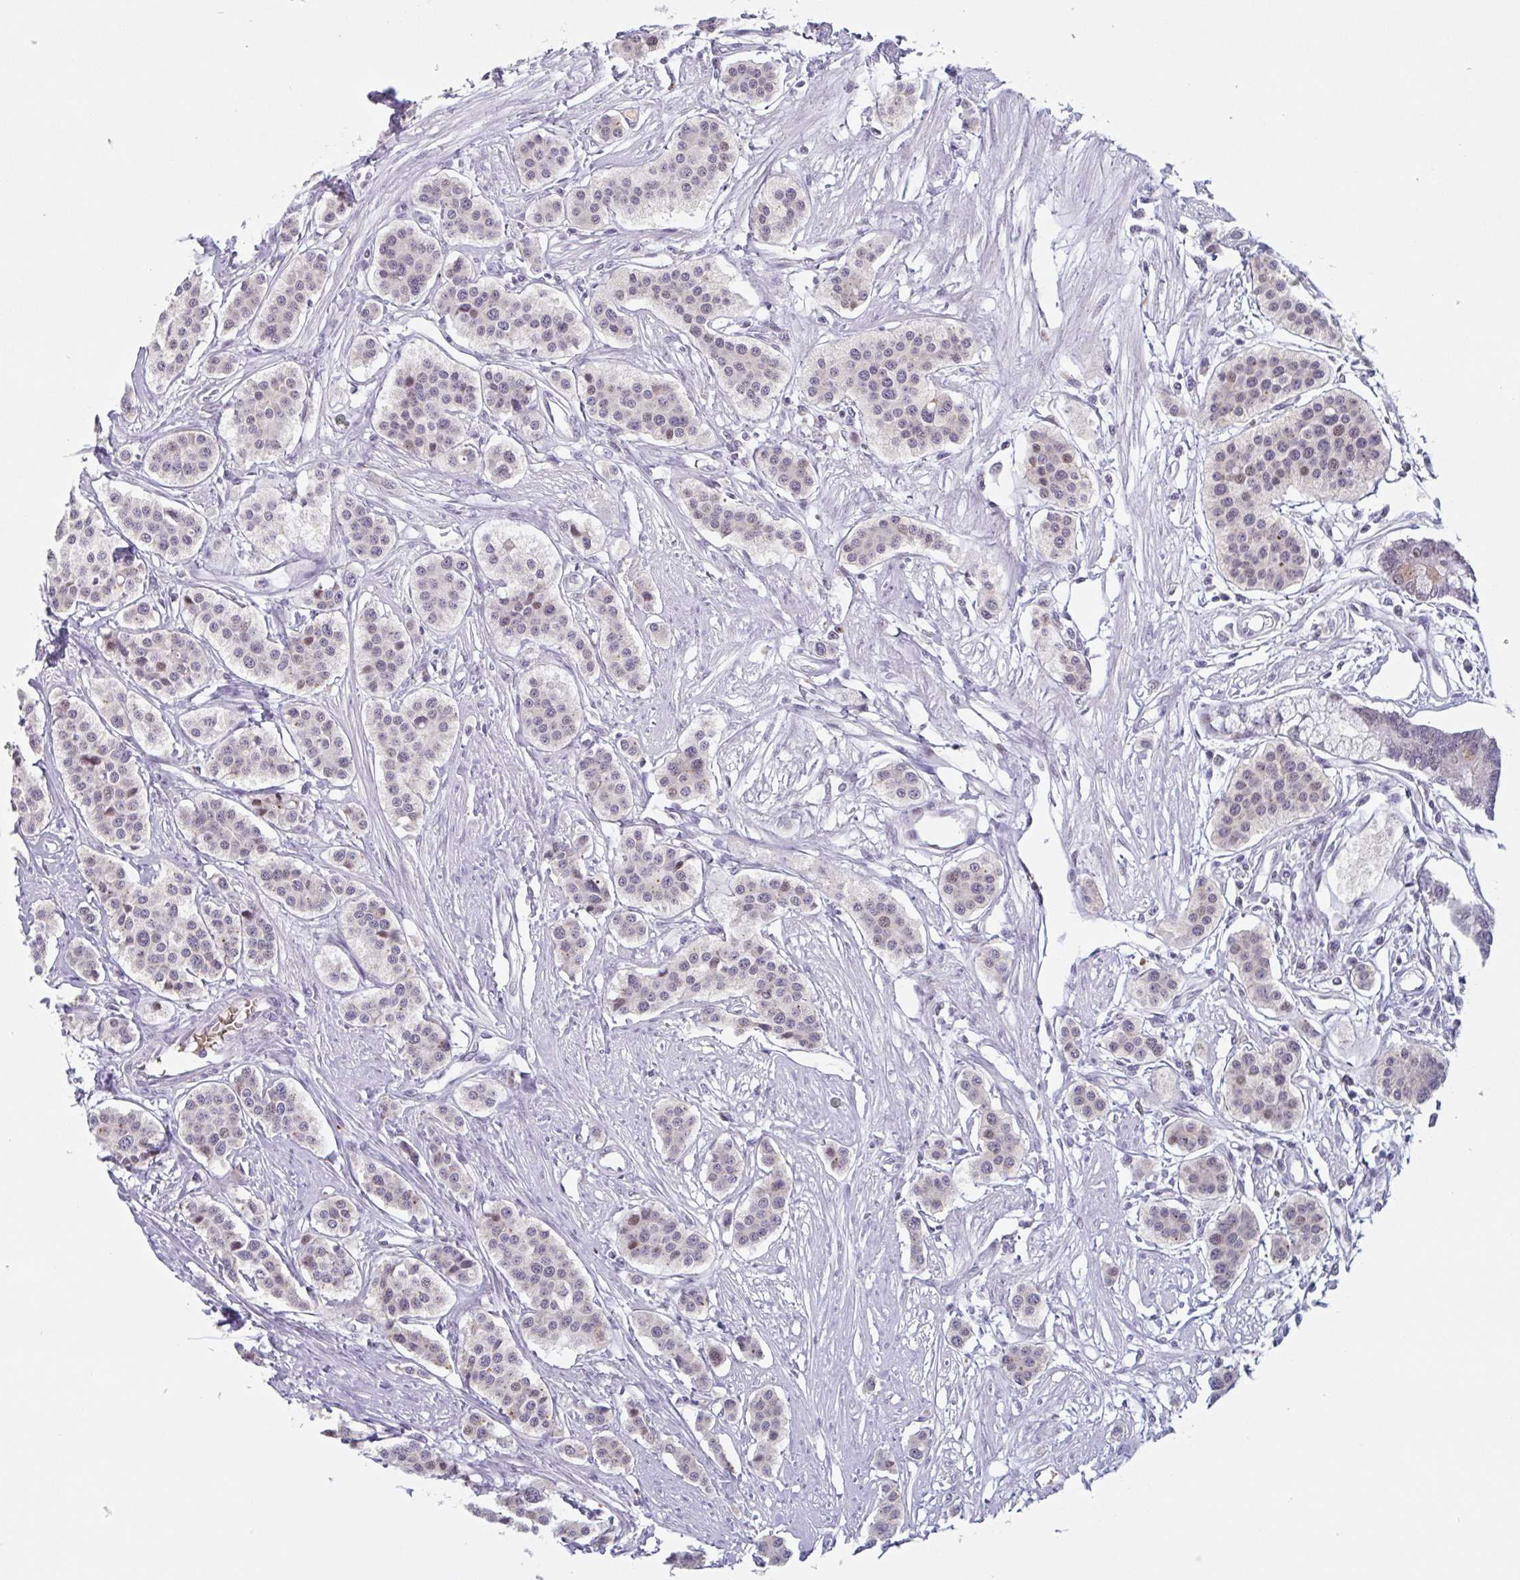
{"staining": {"intensity": "weak", "quantity": "25%-75%", "location": "nuclear"}, "tissue": "carcinoid", "cell_type": "Tumor cells", "image_type": "cancer", "snomed": [{"axis": "morphology", "description": "Carcinoid, malignant, NOS"}, {"axis": "topography", "description": "Small intestine"}], "caption": "High-power microscopy captured an immunohistochemistry (IHC) micrograph of carcinoid, revealing weak nuclear positivity in about 25%-75% of tumor cells.", "gene": "RHAG", "patient": {"sex": "male", "age": 60}}